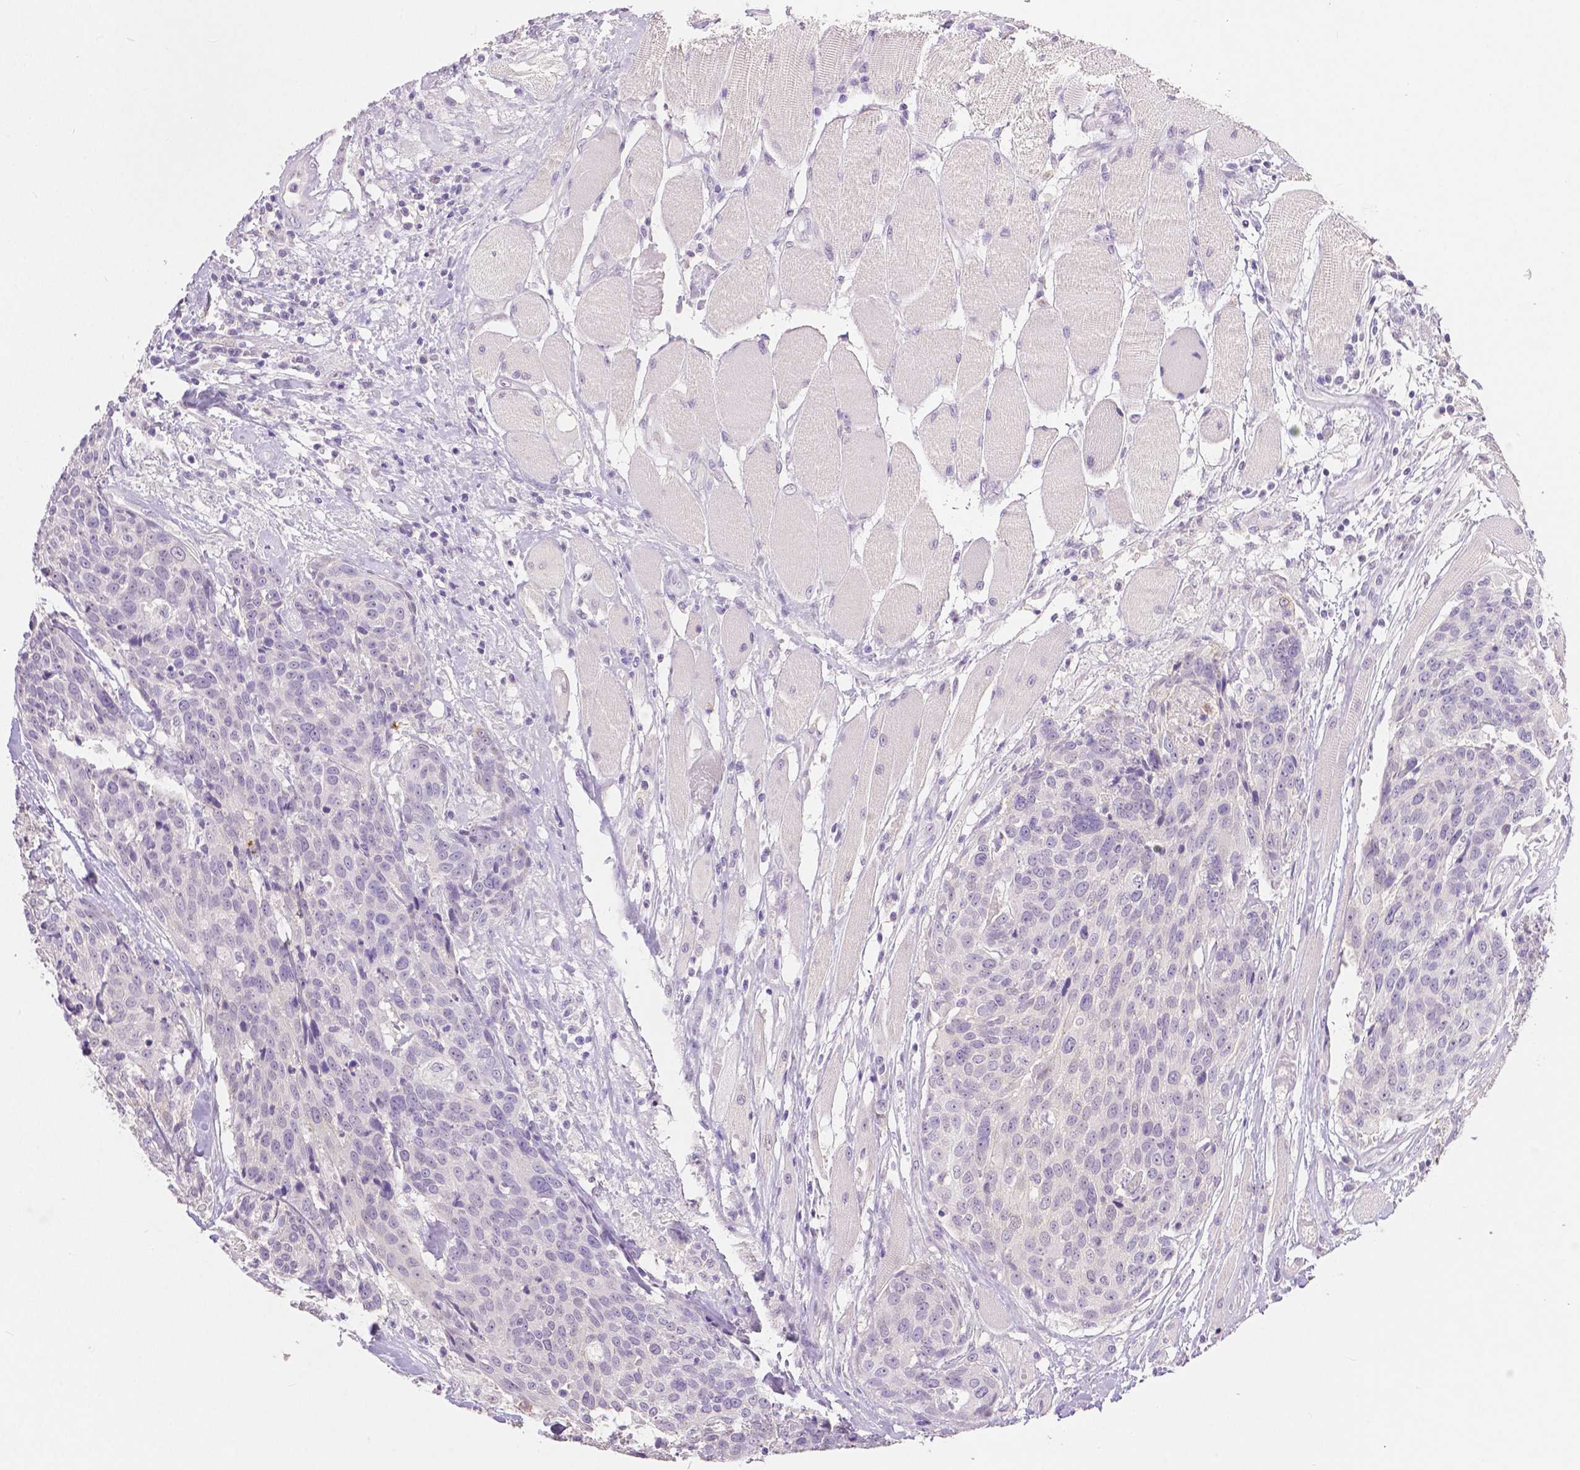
{"staining": {"intensity": "negative", "quantity": "none", "location": "none"}, "tissue": "head and neck cancer", "cell_type": "Tumor cells", "image_type": "cancer", "snomed": [{"axis": "morphology", "description": "Squamous cell carcinoma, NOS"}, {"axis": "topography", "description": "Oral tissue"}, {"axis": "topography", "description": "Head-Neck"}], "caption": "A photomicrograph of human squamous cell carcinoma (head and neck) is negative for staining in tumor cells.", "gene": "OCLN", "patient": {"sex": "male", "age": 64}}